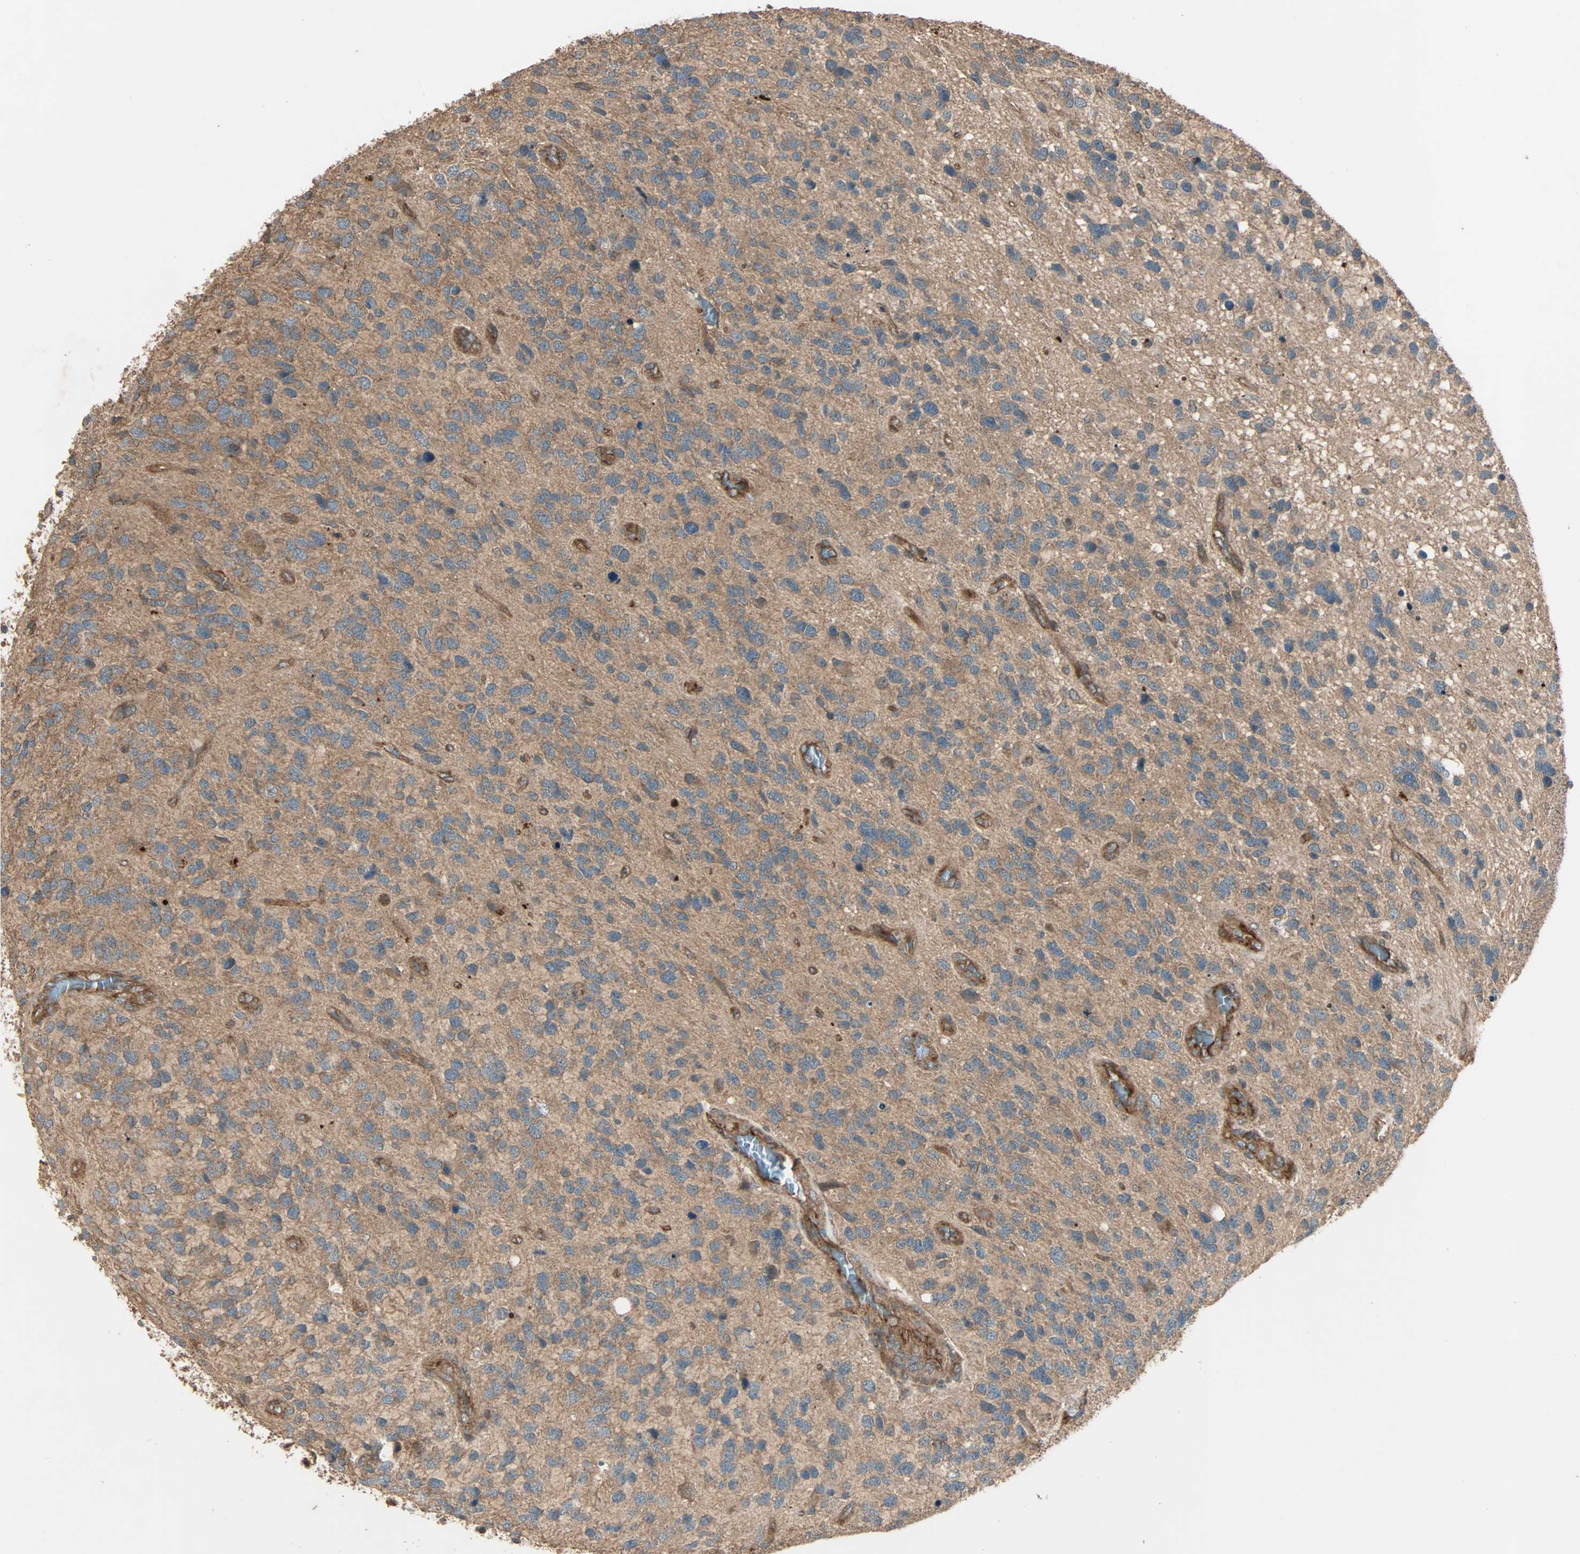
{"staining": {"intensity": "moderate", "quantity": ">75%", "location": "cytoplasmic/membranous"}, "tissue": "glioma", "cell_type": "Tumor cells", "image_type": "cancer", "snomed": [{"axis": "morphology", "description": "Glioma, malignant, High grade"}, {"axis": "topography", "description": "Brain"}], "caption": "Brown immunohistochemical staining in high-grade glioma (malignant) displays moderate cytoplasmic/membranous staining in approximately >75% of tumor cells.", "gene": "GCK", "patient": {"sex": "female", "age": 58}}